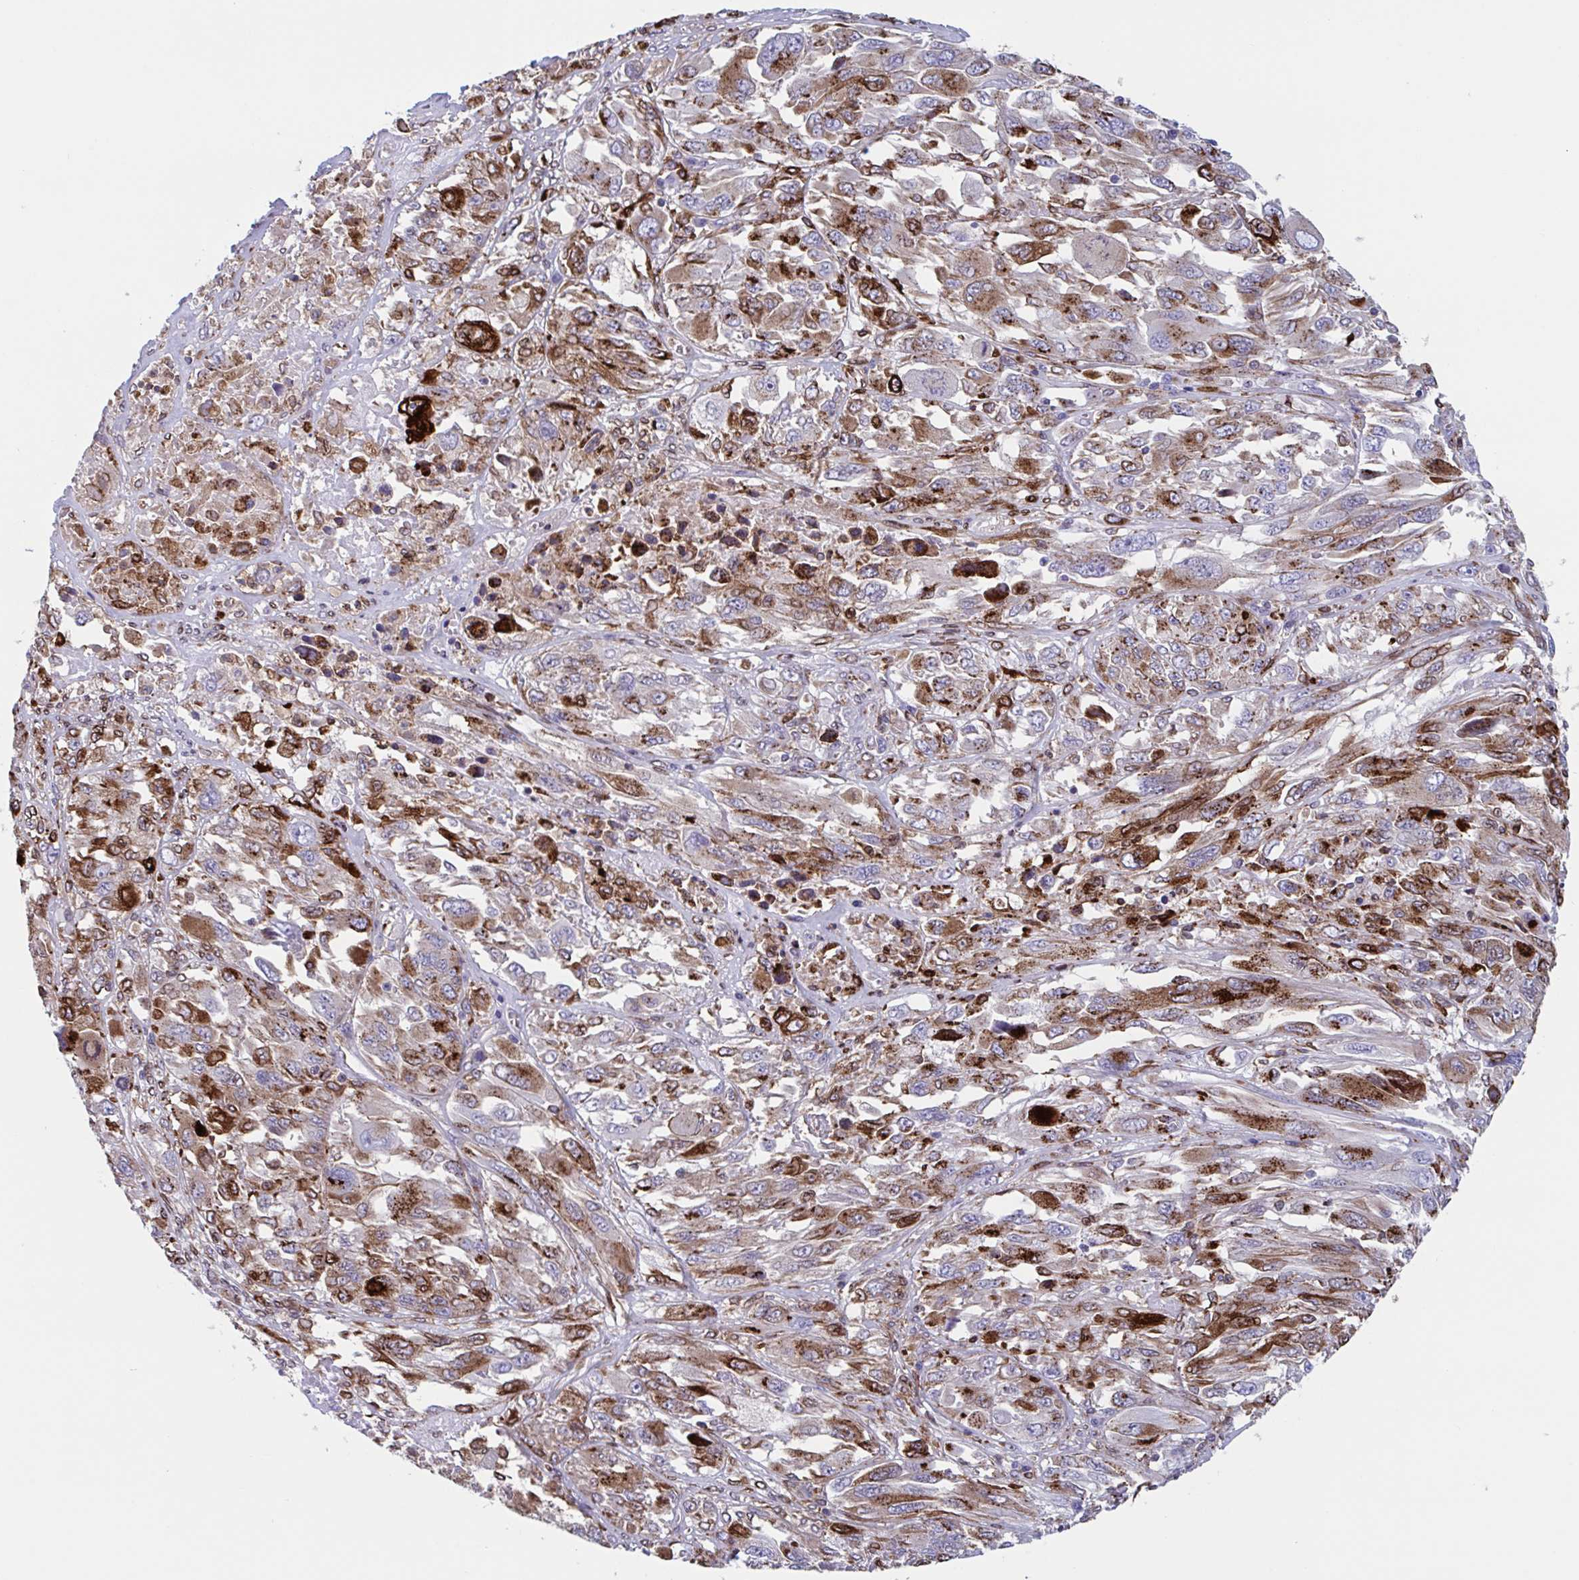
{"staining": {"intensity": "moderate", "quantity": "25%-75%", "location": "cytoplasmic/membranous"}, "tissue": "melanoma", "cell_type": "Tumor cells", "image_type": "cancer", "snomed": [{"axis": "morphology", "description": "Malignant melanoma, NOS"}, {"axis": "topography", "description": "Skin"}], "caption": "The micrograph displays a brown stain indicating the presence of a protein in the cytoplasmic/membranous of tumor cells in malignant melanoma. The staining was performed using DAB to visualize the protein expression in brown, while the nuclei were stained in blue with hematoxylin (Magnification: 20x).", "gene": "RFK", "patient": {"sex": "female", "age": 91}}